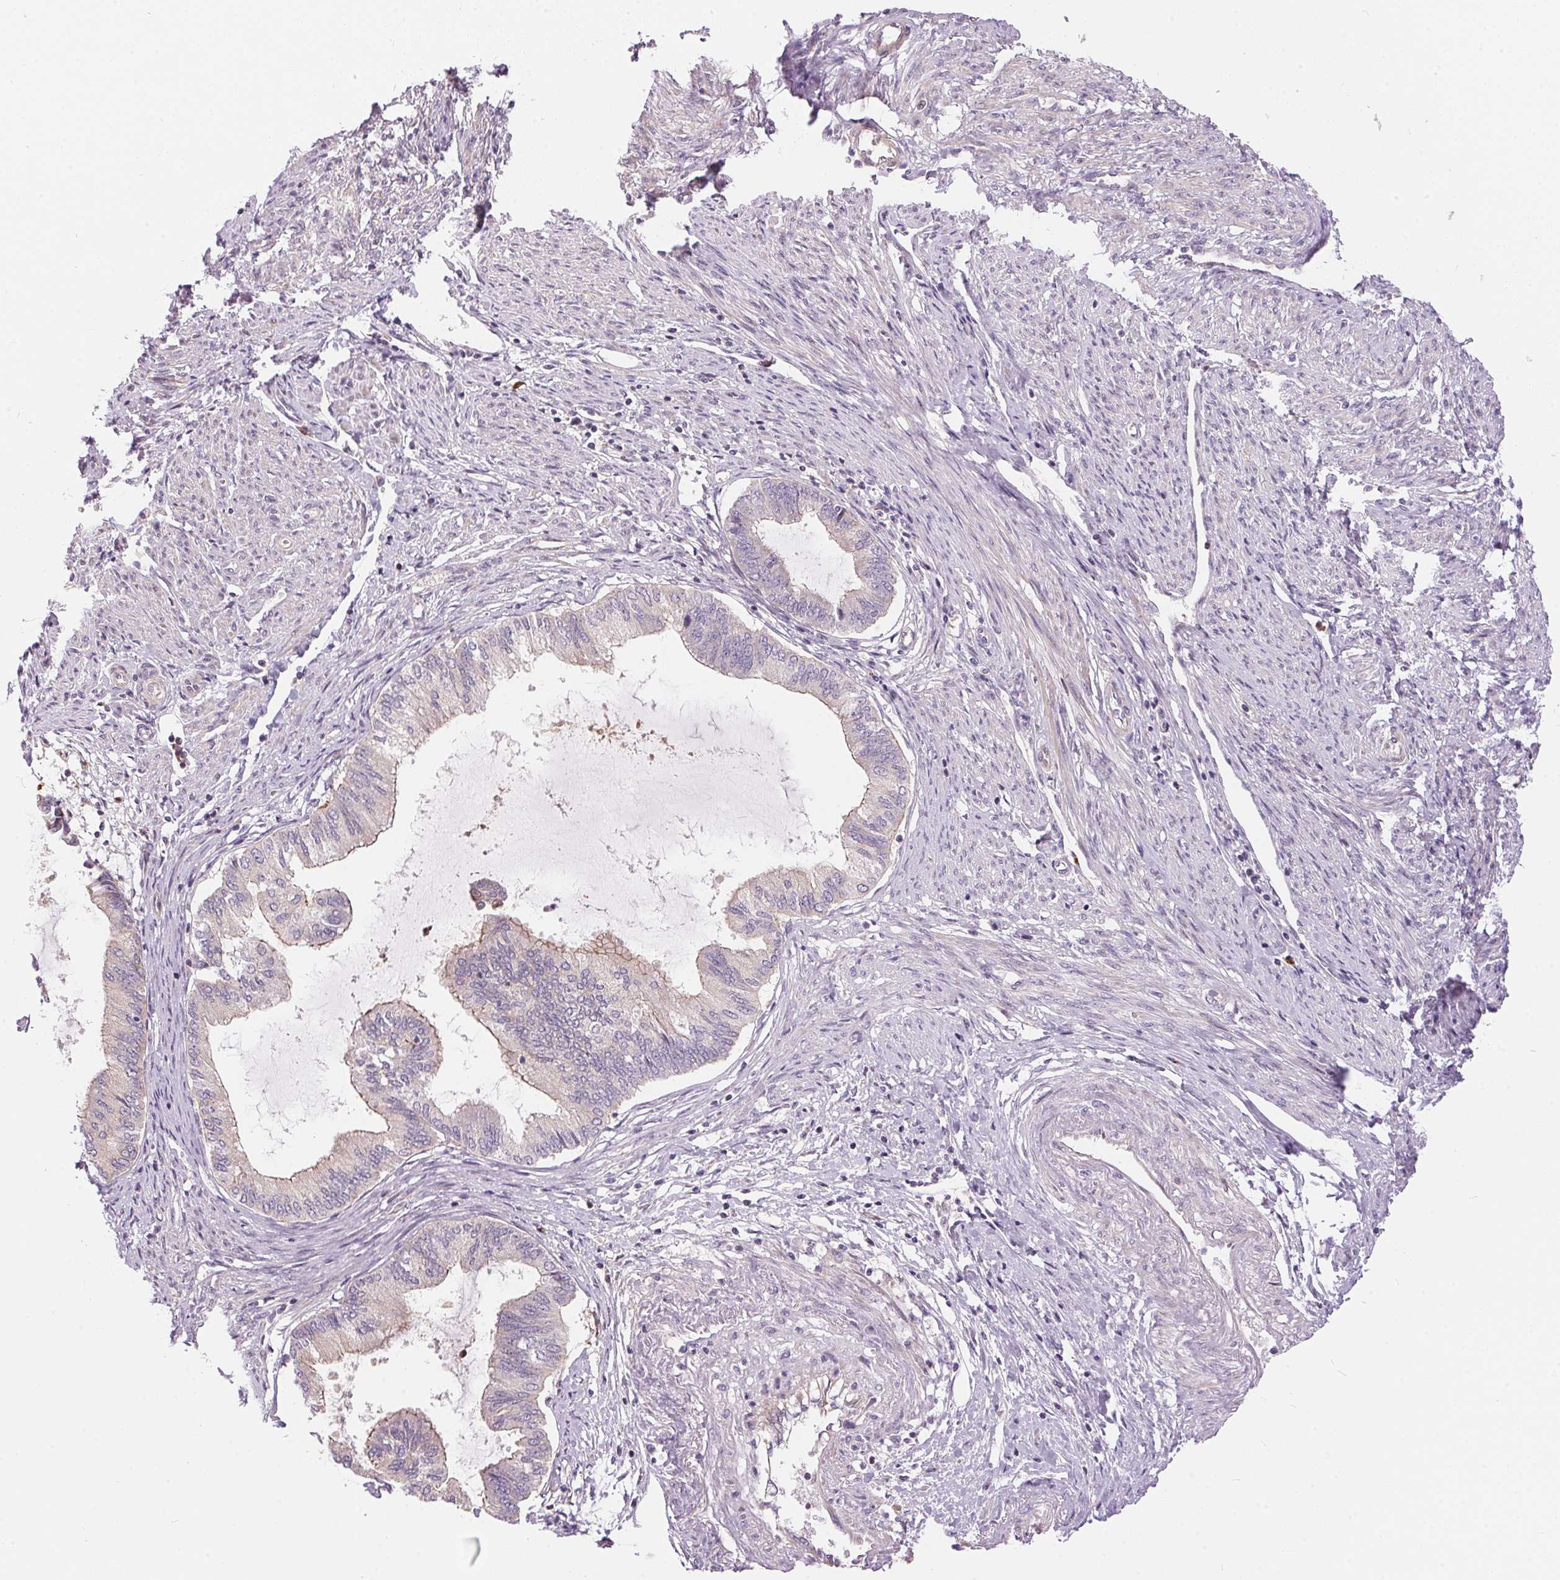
{"staining": {"intensity": "weak", "quantity": "<25%", "location": "cytoplasmic/membranous"}, "tissue": "endometrial cancer", "cell_type": "Tumor cells", "image_type": "cancer", "snomed": [{"axis": "morphology", "description": "Adenocarcinoma, NOS"}, {"axis": "topography", "description": "Endometrium"}], "caption": "This is a micrograph of immunohistochemistry (IHC) staining of endometrial cancer, which shows no expression in tumor cells. The staining was performed using DAB (3,3'-diaminobenzidine) to visualize the protein expression in brown, while the nuclei were stained in blue with hematoxylin (Magnification: 20x).", "gene": "UNC13B", "patient": {"sex": "female", "age": 86}}